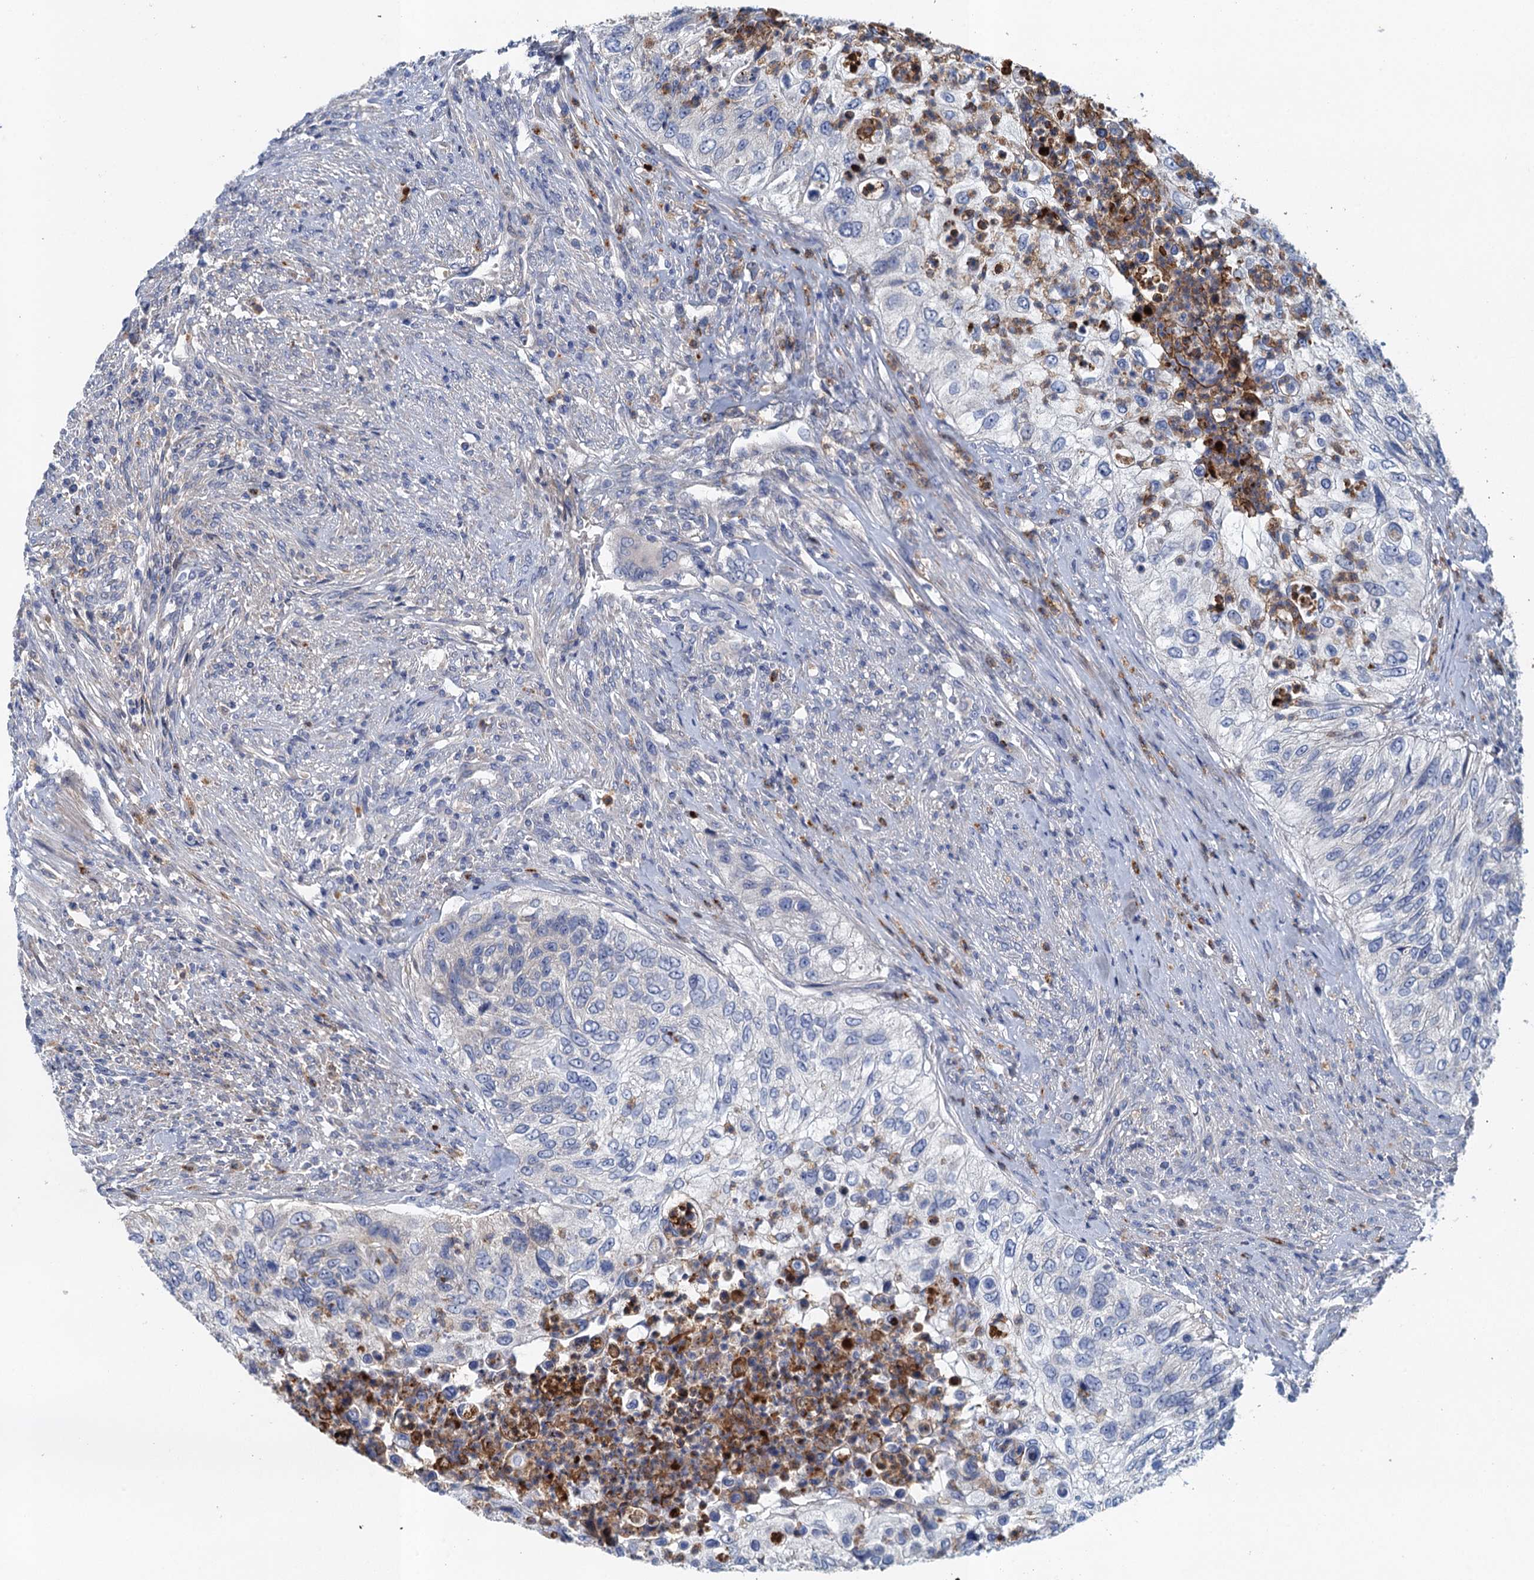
{"staining": {"intensity": "negative", "quantity": "none", "location": "none"}, "tissue": "urothelial cancer", "cell_type": "Tumor cells", "image_type": "cancer", "snomed": [{"axis": "morphology", "description": "Urothelial carcinoma, High grade"}, {"axis": "topography", "description": "Urinary bladder"}], "caption": "Immunohistochemical staining of human urothelial cancer displays no significant positivity in tumor cells.", "gene": "TPCN1", "patient": {"sex": "female", "age": 60}}